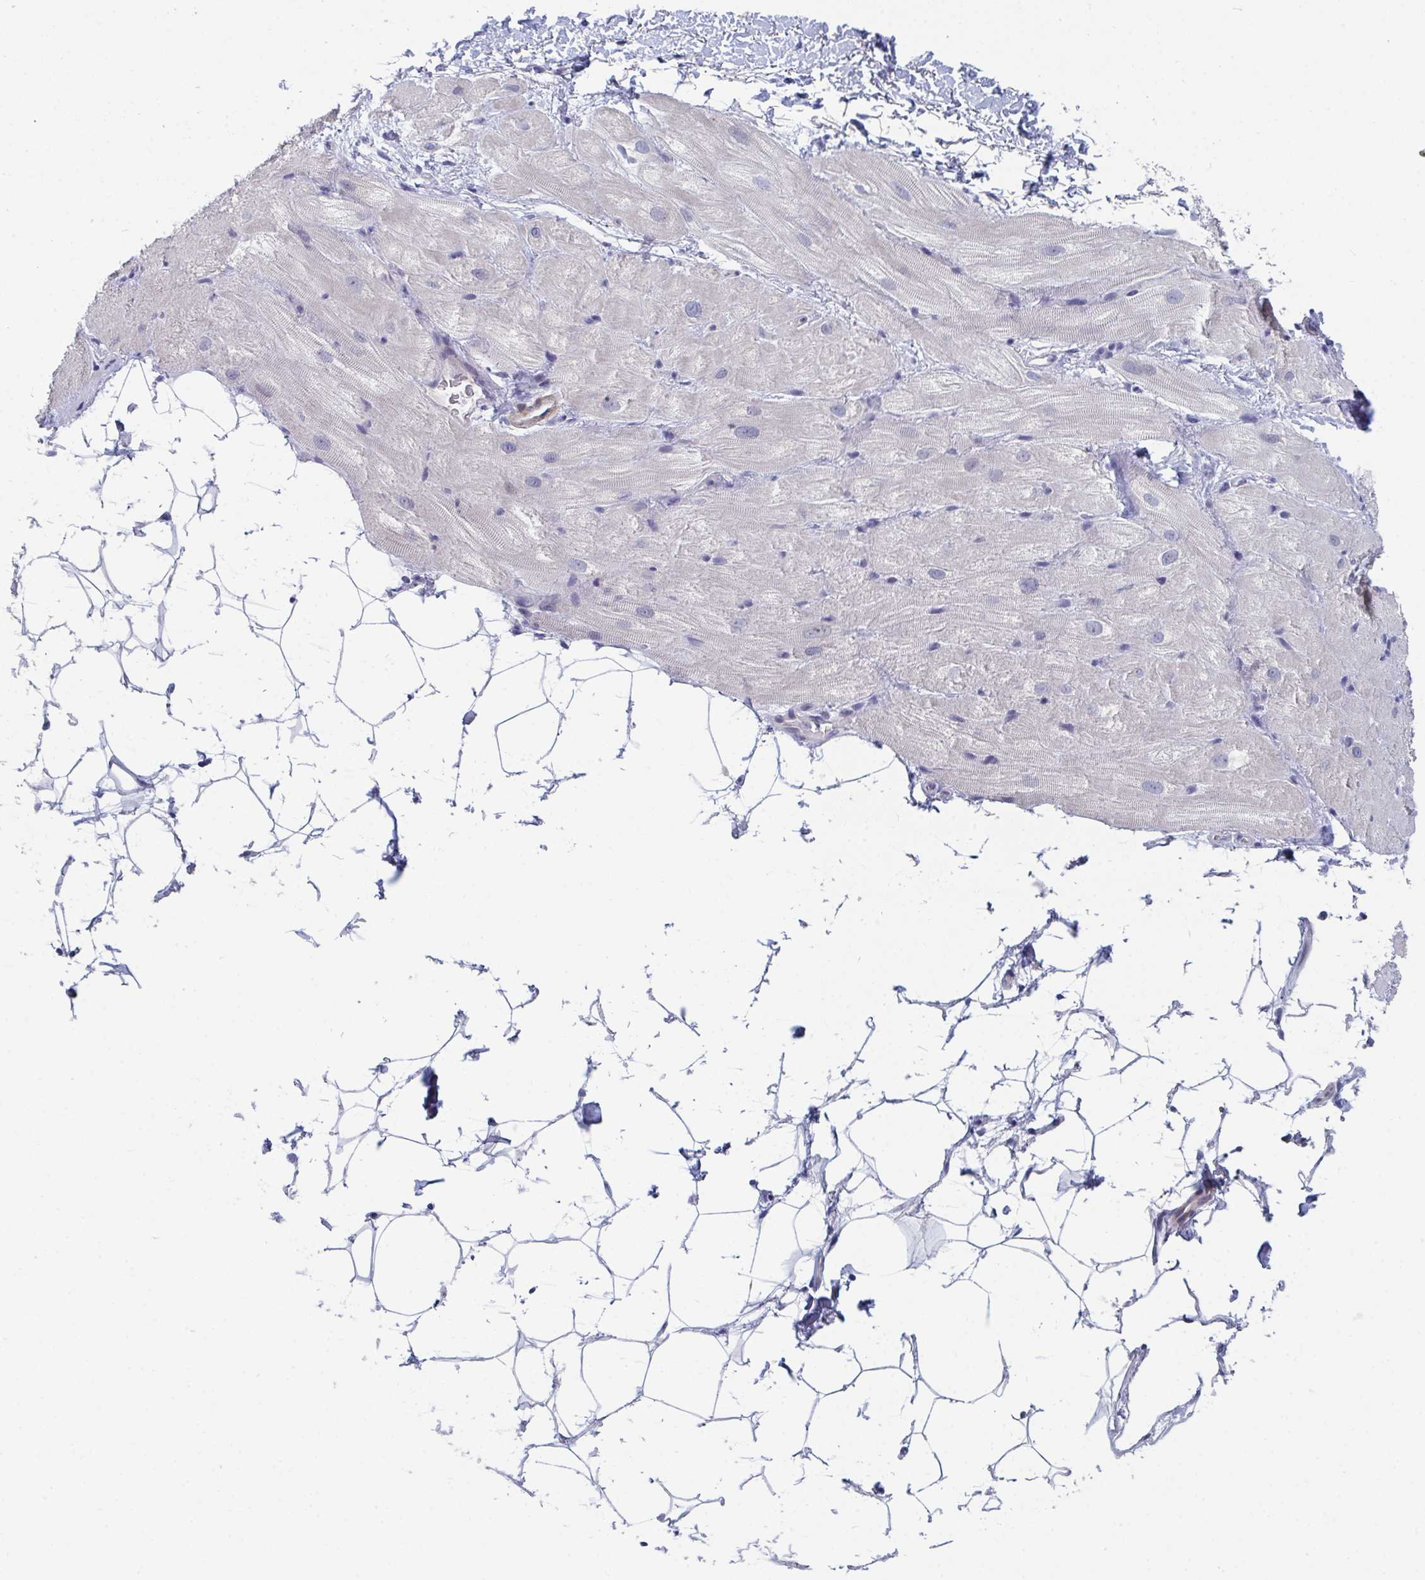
{"staining": {"intensity": "weak", "quantity": "<25%", "location": "cytoplasmic/membranous"}, "tissue": "heart muscle", "cell_type": "Cardiomyocytes", "image_type": "normal", "snomed": [{"axis": "morphology", "description": "Normal tissue, NOS"}, {"axis": "topography", "description": "Heart"}], "caption": "DAB (3,3'-diaminobenzidine) immunohistochemical staining of unremarkable heart muscle exhibits no significant positivity in cardiomyocytes. The staining was performed using DAB (3,3'-diaminobenzidine) to visualize the protein expression in brown, while the nuclei were stained in blue with hematoxylin (Magnification: 20x).", "gene": "CENPT", "patient": {"sex": "male", "age": 62}}